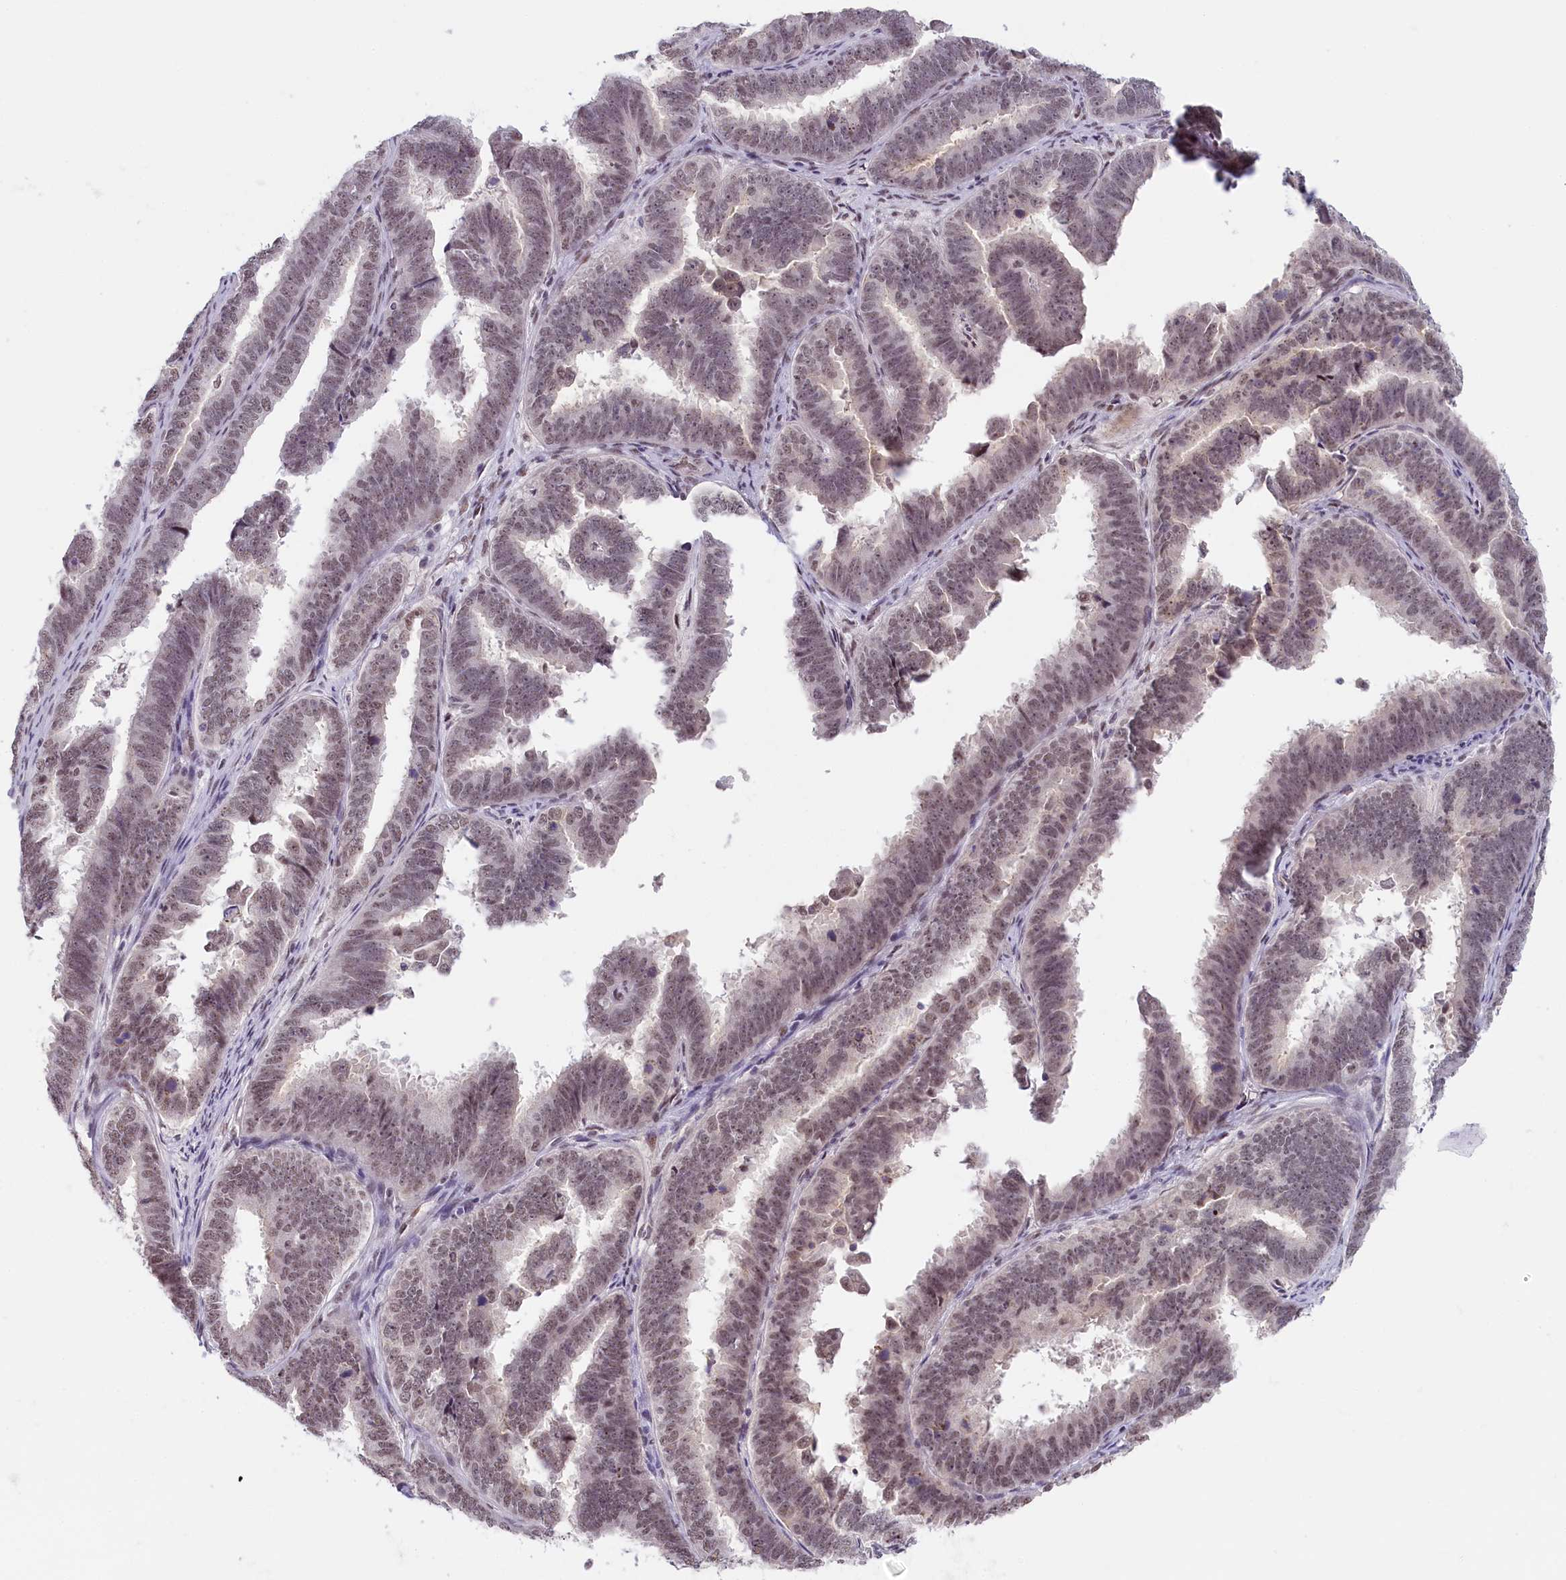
{"staining": {"intensity": "weak", "quantity": ">75%", "location": "nuclear"}, "tissue": "endometrial cancer", "cell_type": "Tumor cells", "image_type": "cancer", "snomed": [{"axis": "morphology", "description": "Adenocarcinoma, NOS"}, {"axis": "topography", "description": "Endometrium"}], "caption": "Protein analysis of adenocarcinoma (endometrial) tissue exhibits weak nuclear expression in about >75% of tumor cells.", "gene": "SEC31B", "patient": {"sex": "female", "age": 75}}